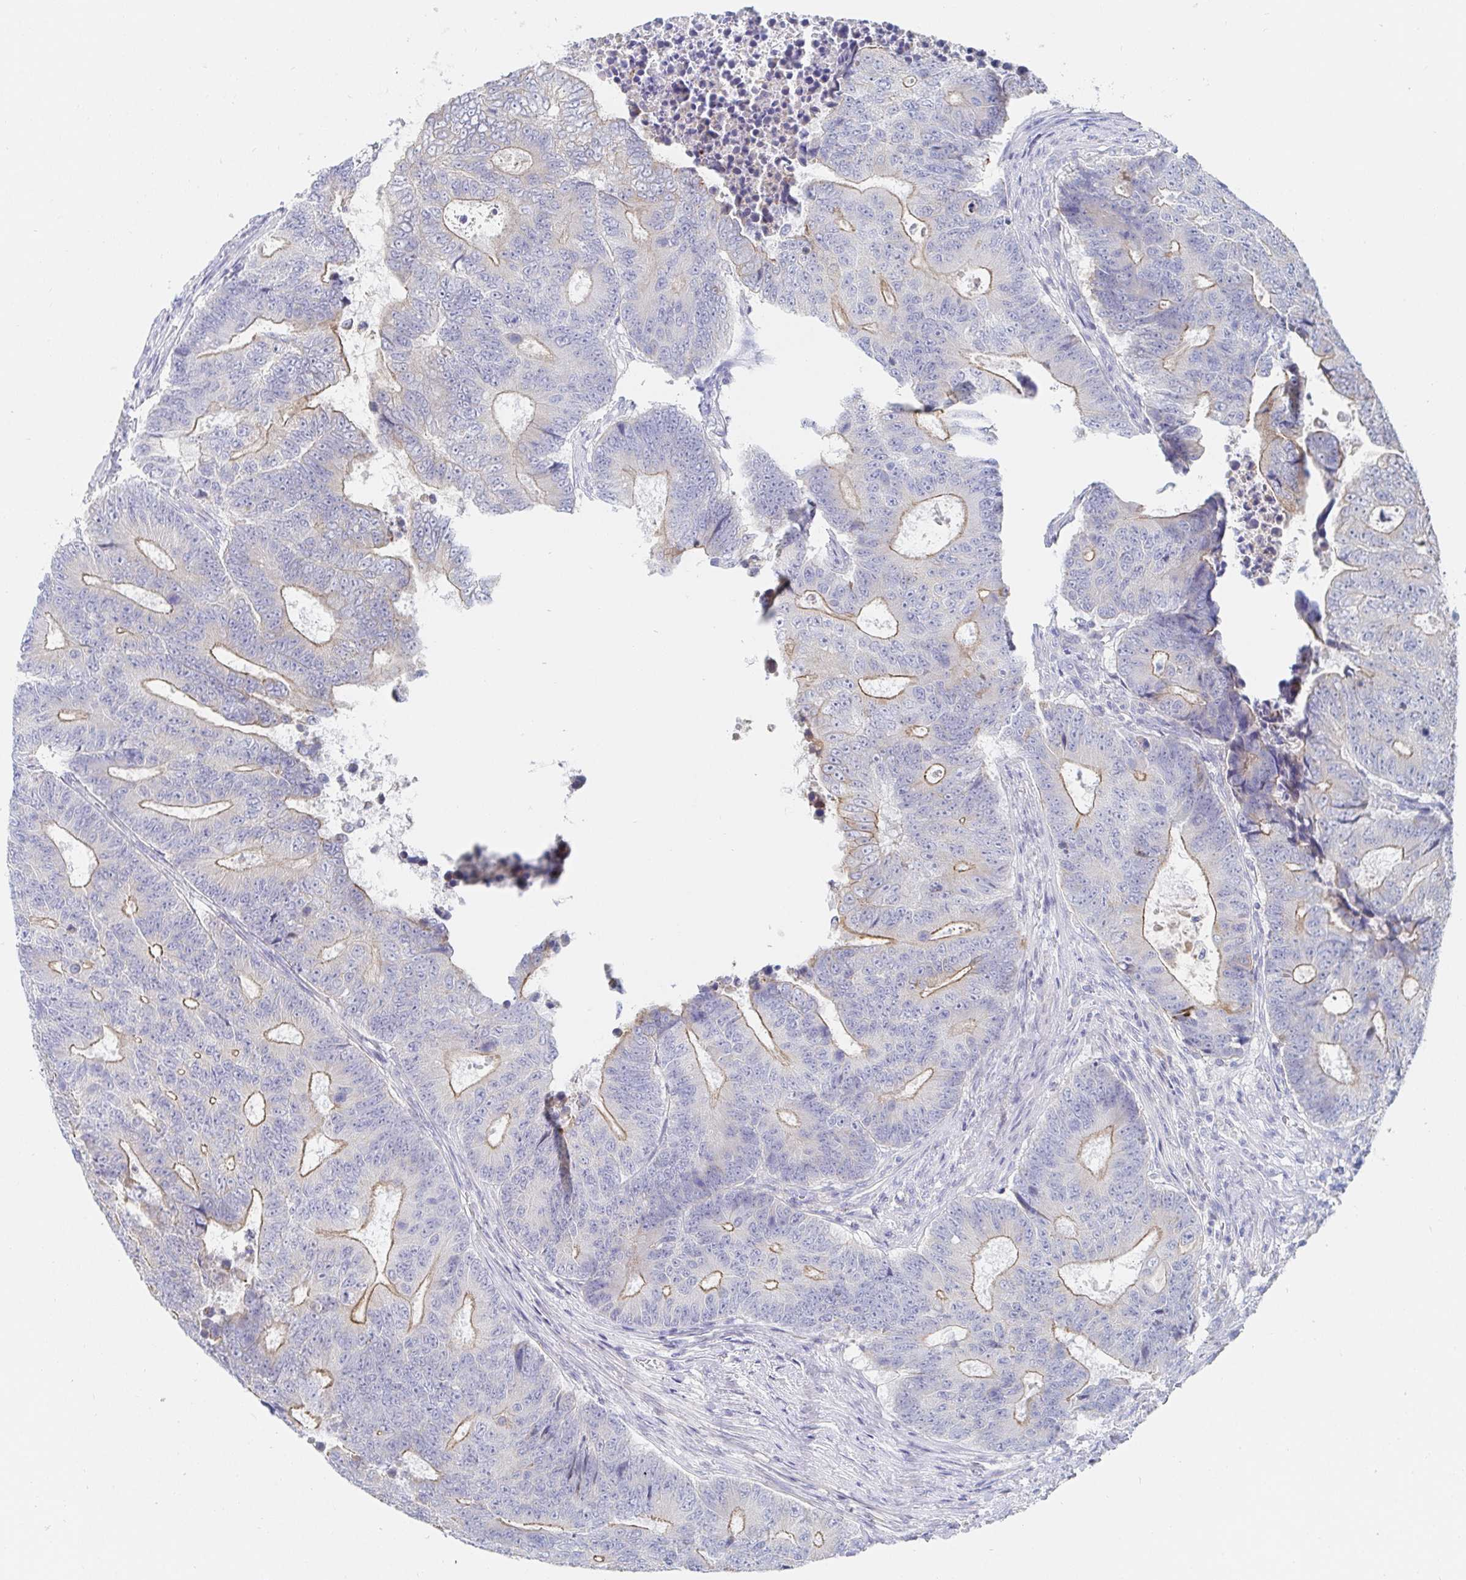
{"staining": {"intensity": "moderate", "quantity": "25%-75%", "location": "cytoplasmic/membranous"}, "tissue": "colorectal cancer", "cell_type": "Tumor cells", "image_type": "cancer", "snomed": [{"axis": "morphology", "description": "Adenocarcinoma, NOS"}, {"axis": "topography", "description": "Colon"}], "caption": "Human adenocarcinoma (colorectal) stained with a protein marker displays moderate staining in tumor cells.", "gene": "ZNF430", "patient": {"sex": "female", "age": 48}}